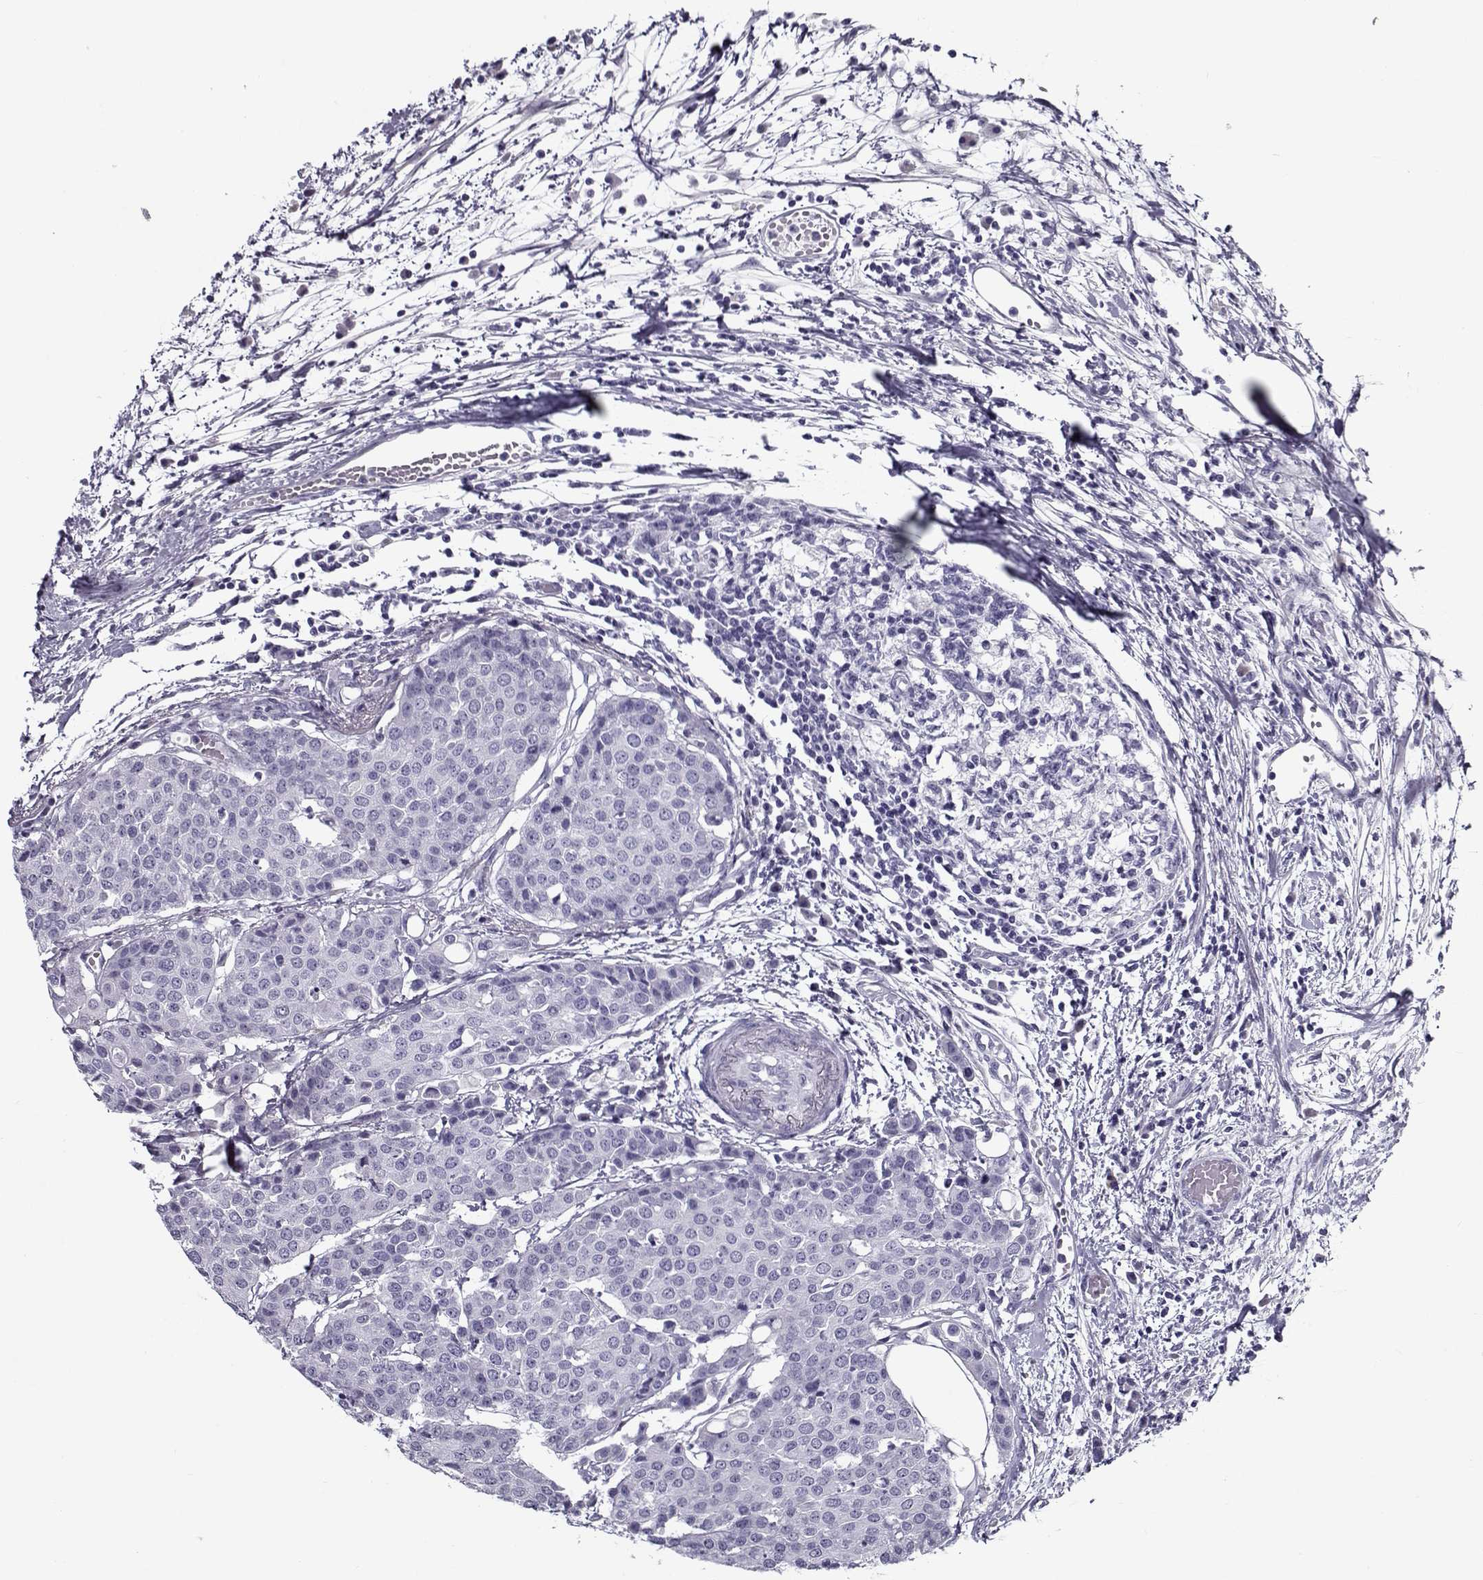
{"staining": {"intensity": "negative", "quantity": "none", "location": "none"}, "tissue": "carcinoid", "cell_type": "Tumor cells", "image_type": "cancer", "snomed": [{"axis": "morphology", "description": "Carcinoid, malignant, NOS"}, {"axis": "topography", "description": "Colon"}], "caption": "Micrograph shows no significant protein positivity in tumor cells of carcinoid.", "gene": "GAGE2A", "patient": {"sex": "male", "age": 81}}